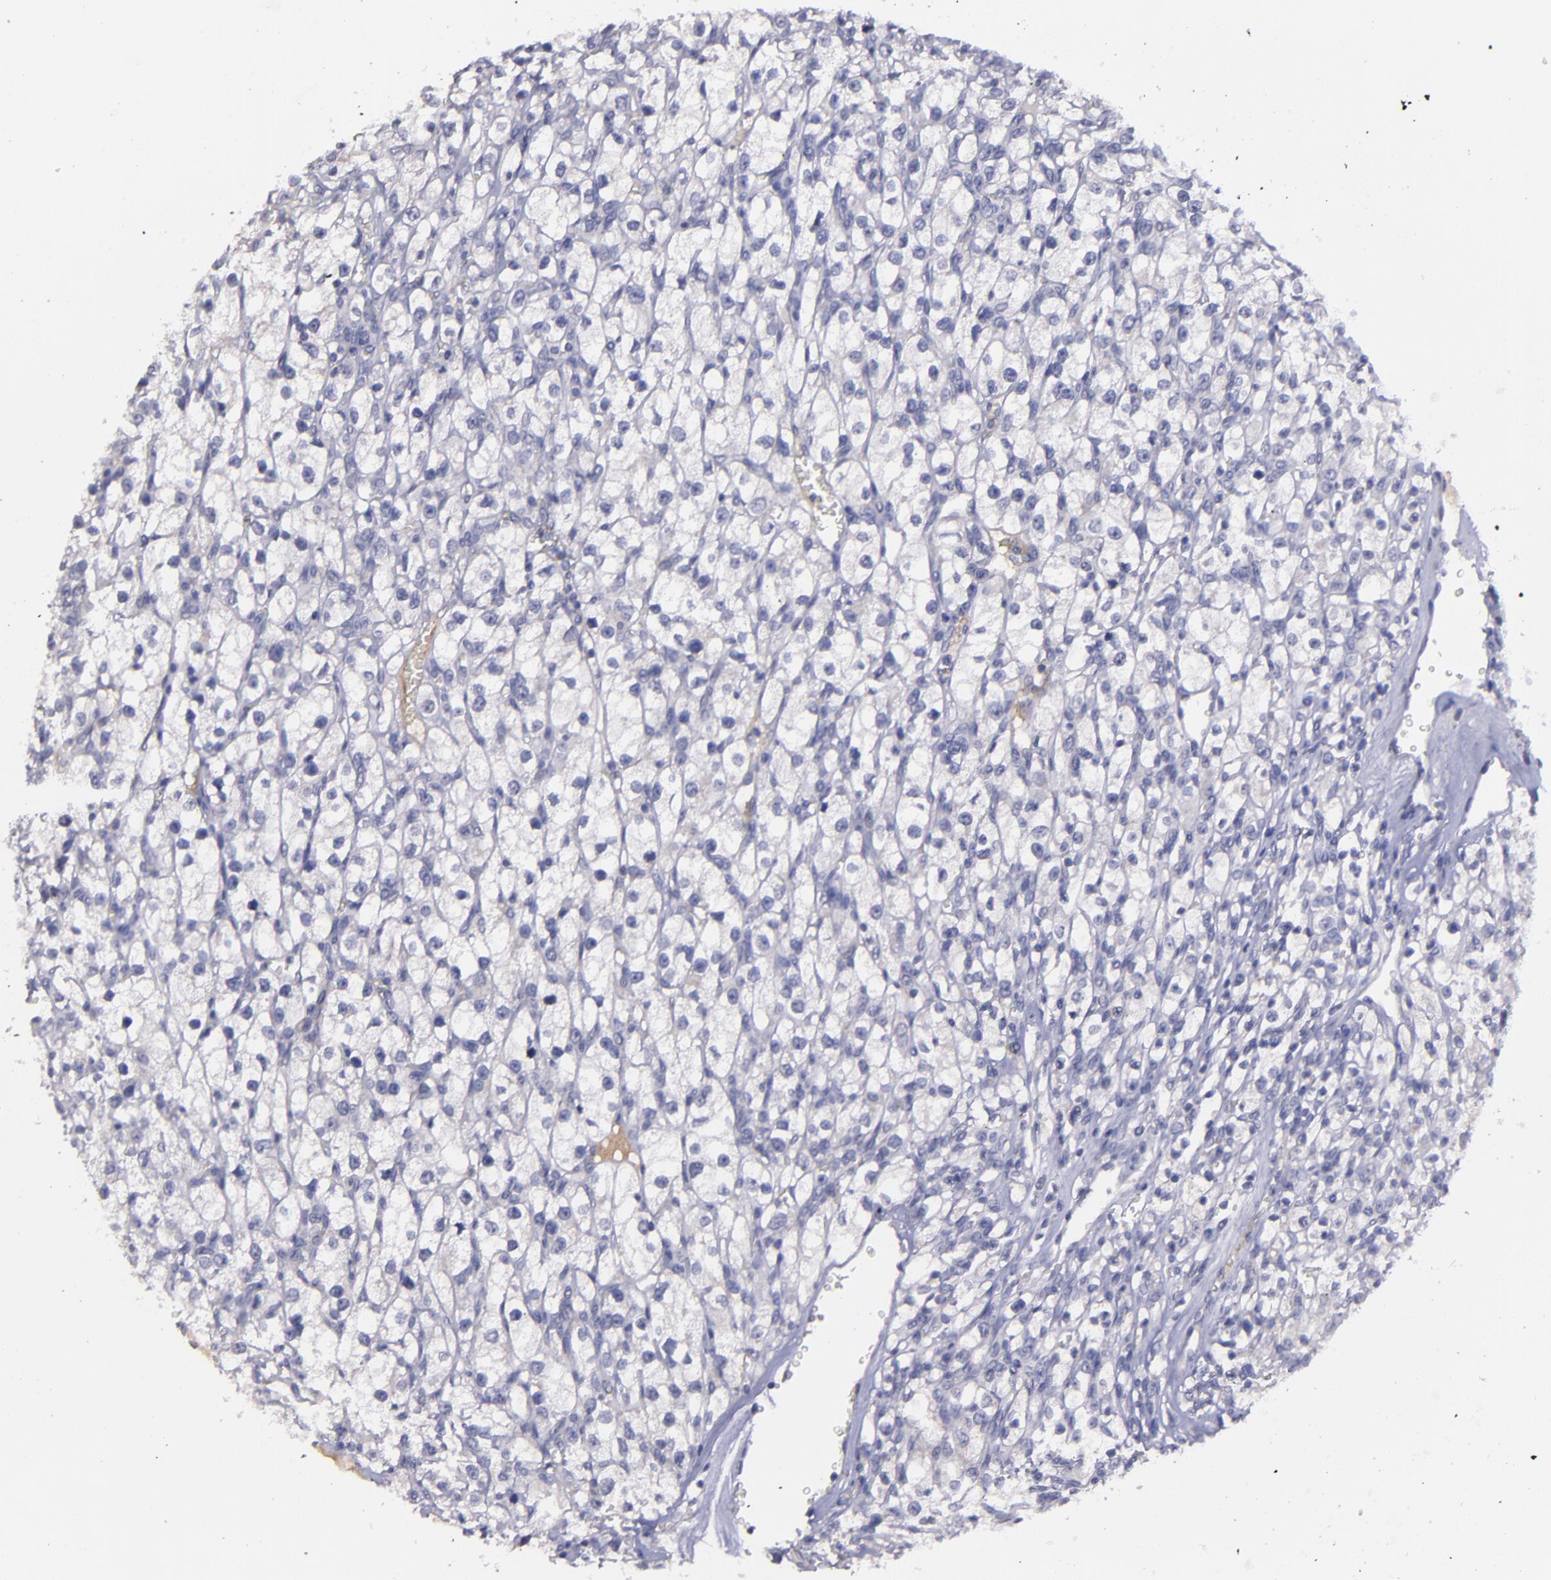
{"staining": {"intensity": "negative", "quantity": "none", "location": "none"}, "tissue": "renal cancer", "cell_type": "Tumor cells", "image_type": "cancer", "snomed": [{"axis": "morphology", "description": "Adenocarcinoma, NOS"}, {"axis": "topography", "description": "Kidney"}], "caption": "Photomicrograph shows no protein positivity in tumor cells of renal cancer tissue.", "gene": "MASP1", "patient": {"sex": "female", "age": 62}}